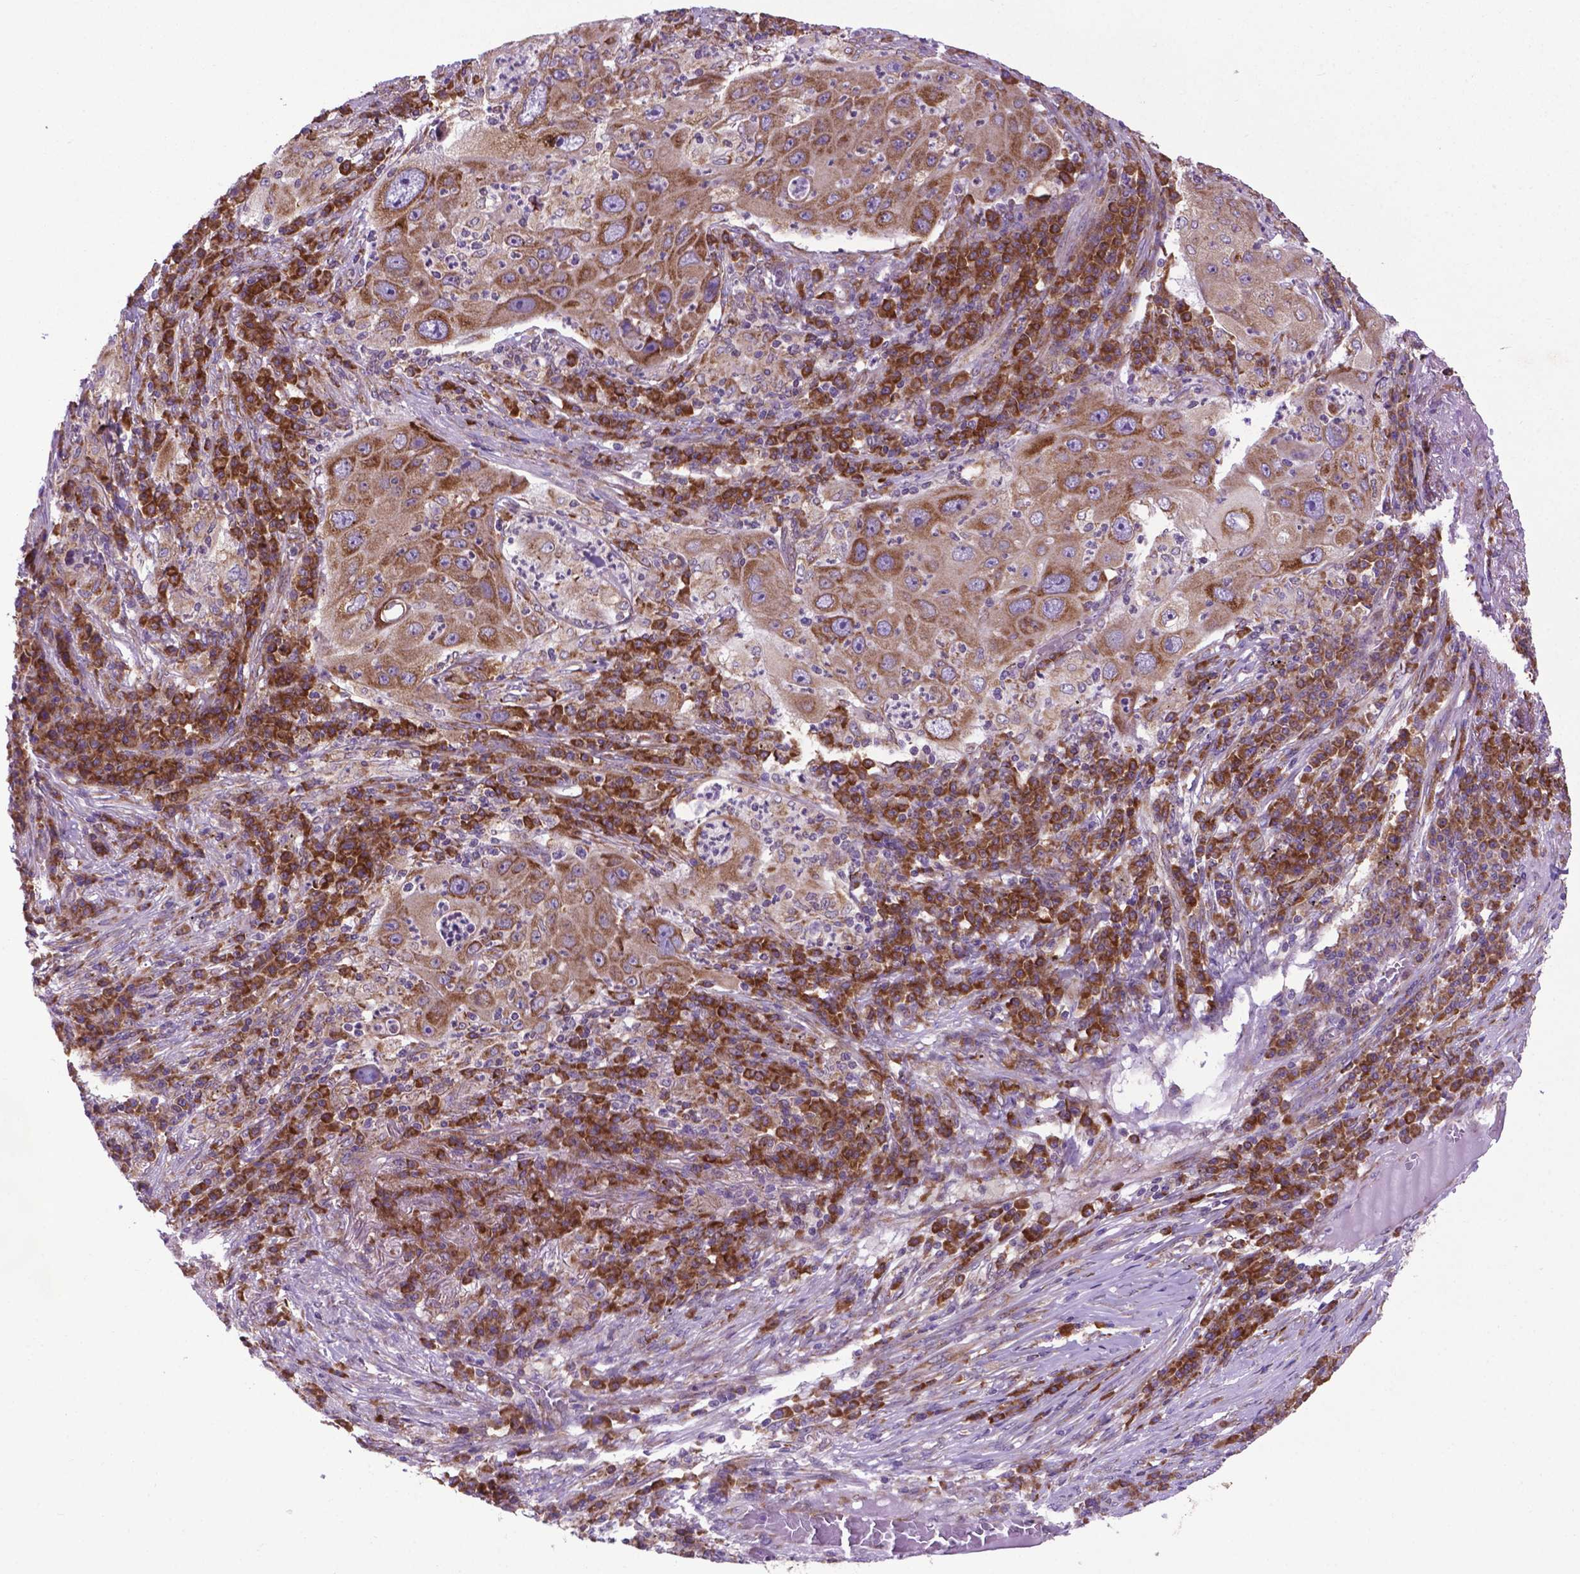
{"staining": {"intensity": "moderate", "quantity": ">75%", "location": "cytoplasmic/membranous"}, "tissue": "lung cancer", "cell_type": "Tumor cells", "image_type": "cancer", "snomed": [{"axis": "morphology", "description": "Squamous cell carcinoma, NOS"}, {"axis": "topography", "description": "Lung"}], "caption": "This histopathology image shows immunohistochemistry staining of lung cancer (squamous cell carcinoma), with medium moderate cytoplasmic/membranous staining in approximately >75% of tumor cells.", "gene": "WDR83OS", "patient": {"sex": "female", "age": 59}}